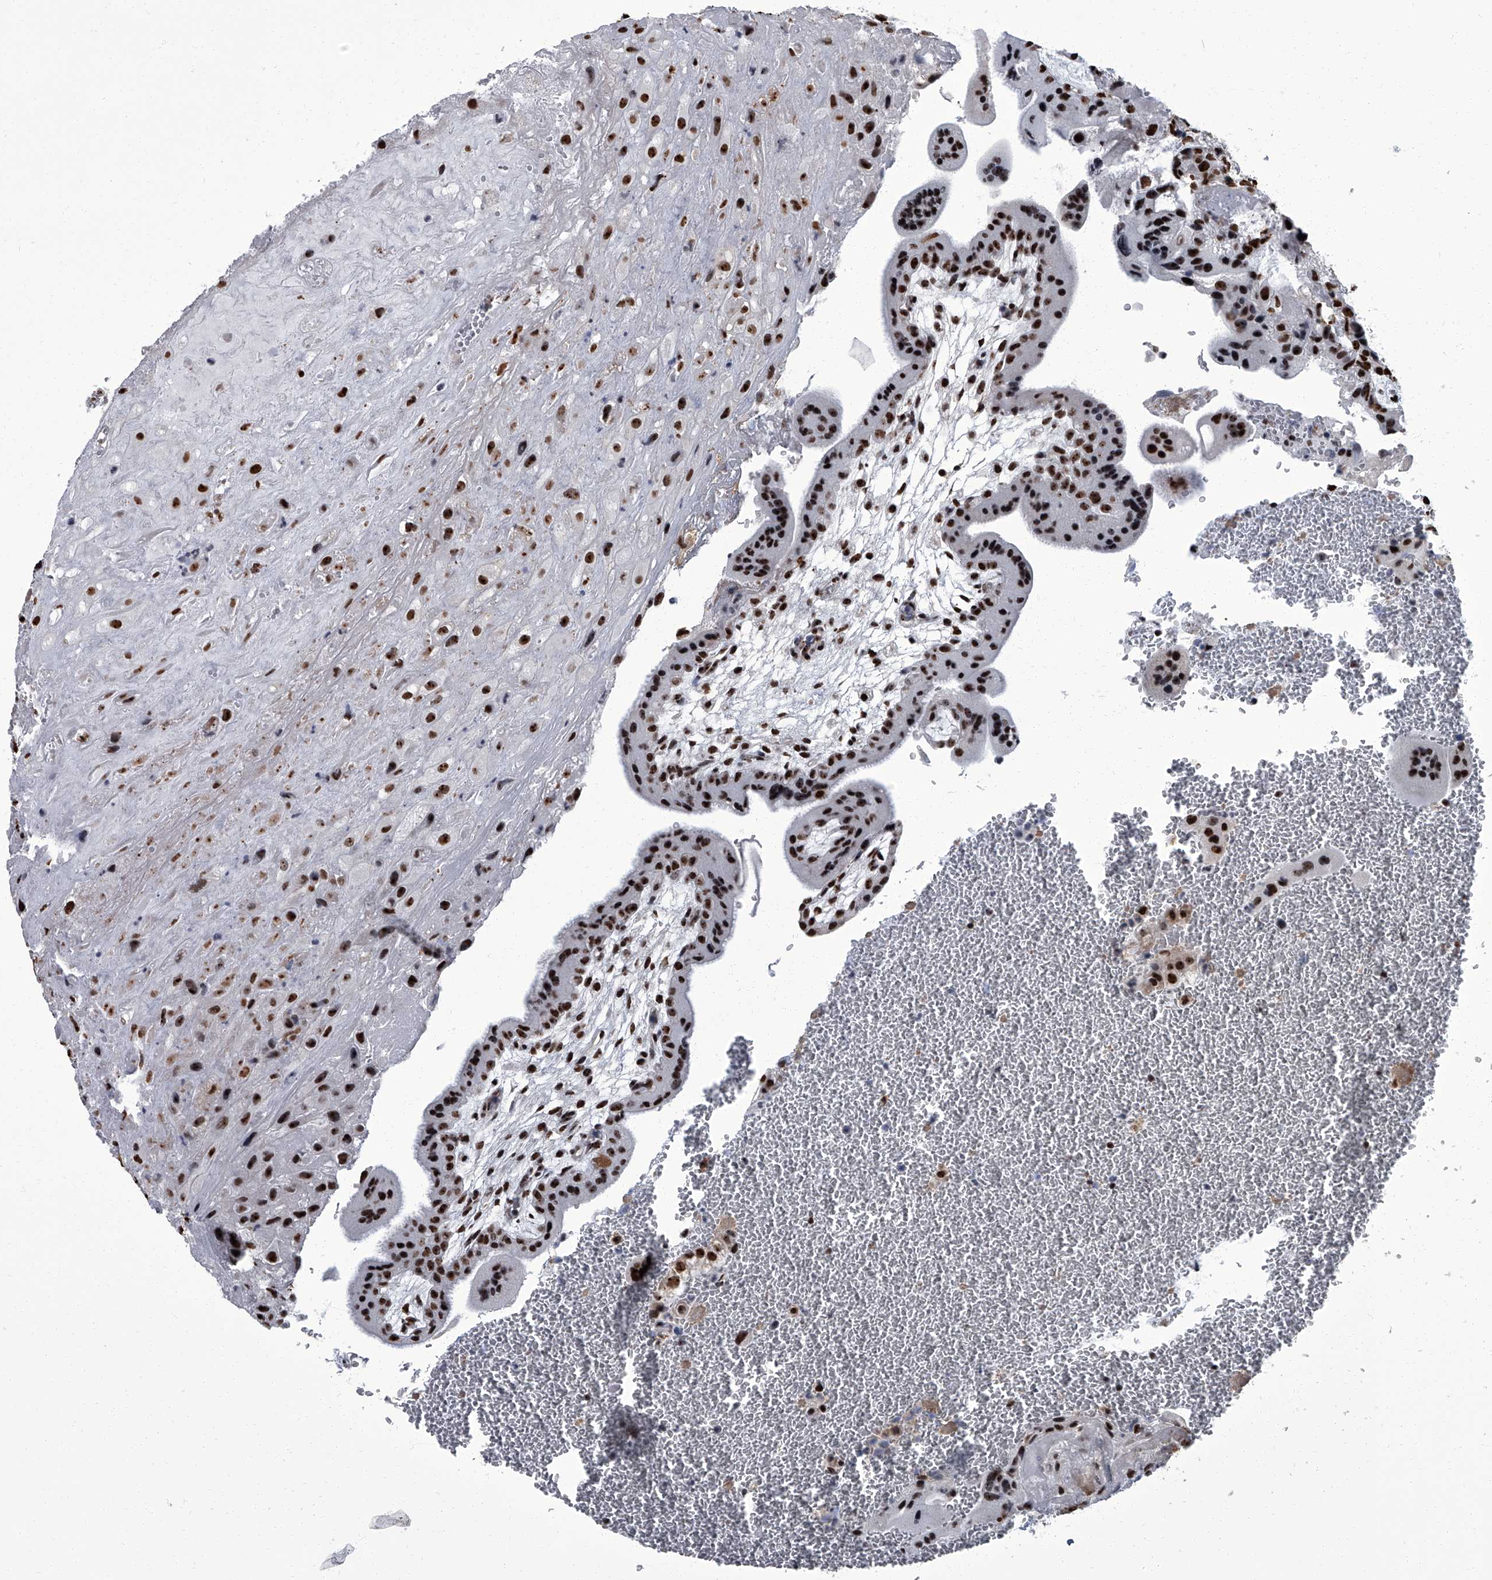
{"staining": {"intensity": "strong", "quantity": ">75%", "location": "nuclear"}, "tissue": "placenta", "cell_type": "Decidual cells", "image_type": "normal", "snomed": [{"axis": "morphology", "description": "Normal tissue, NOS"}, {"axis": "topography", "description": "Placenta"}], "caption": "This image exhibits immunohistochemistry staining of benign human placenta, with high strong nuclear positivity in approximately >75% of decidual cells.", "gene": "ZNF518B", "patient": {"sex": "female", "age": 35}}